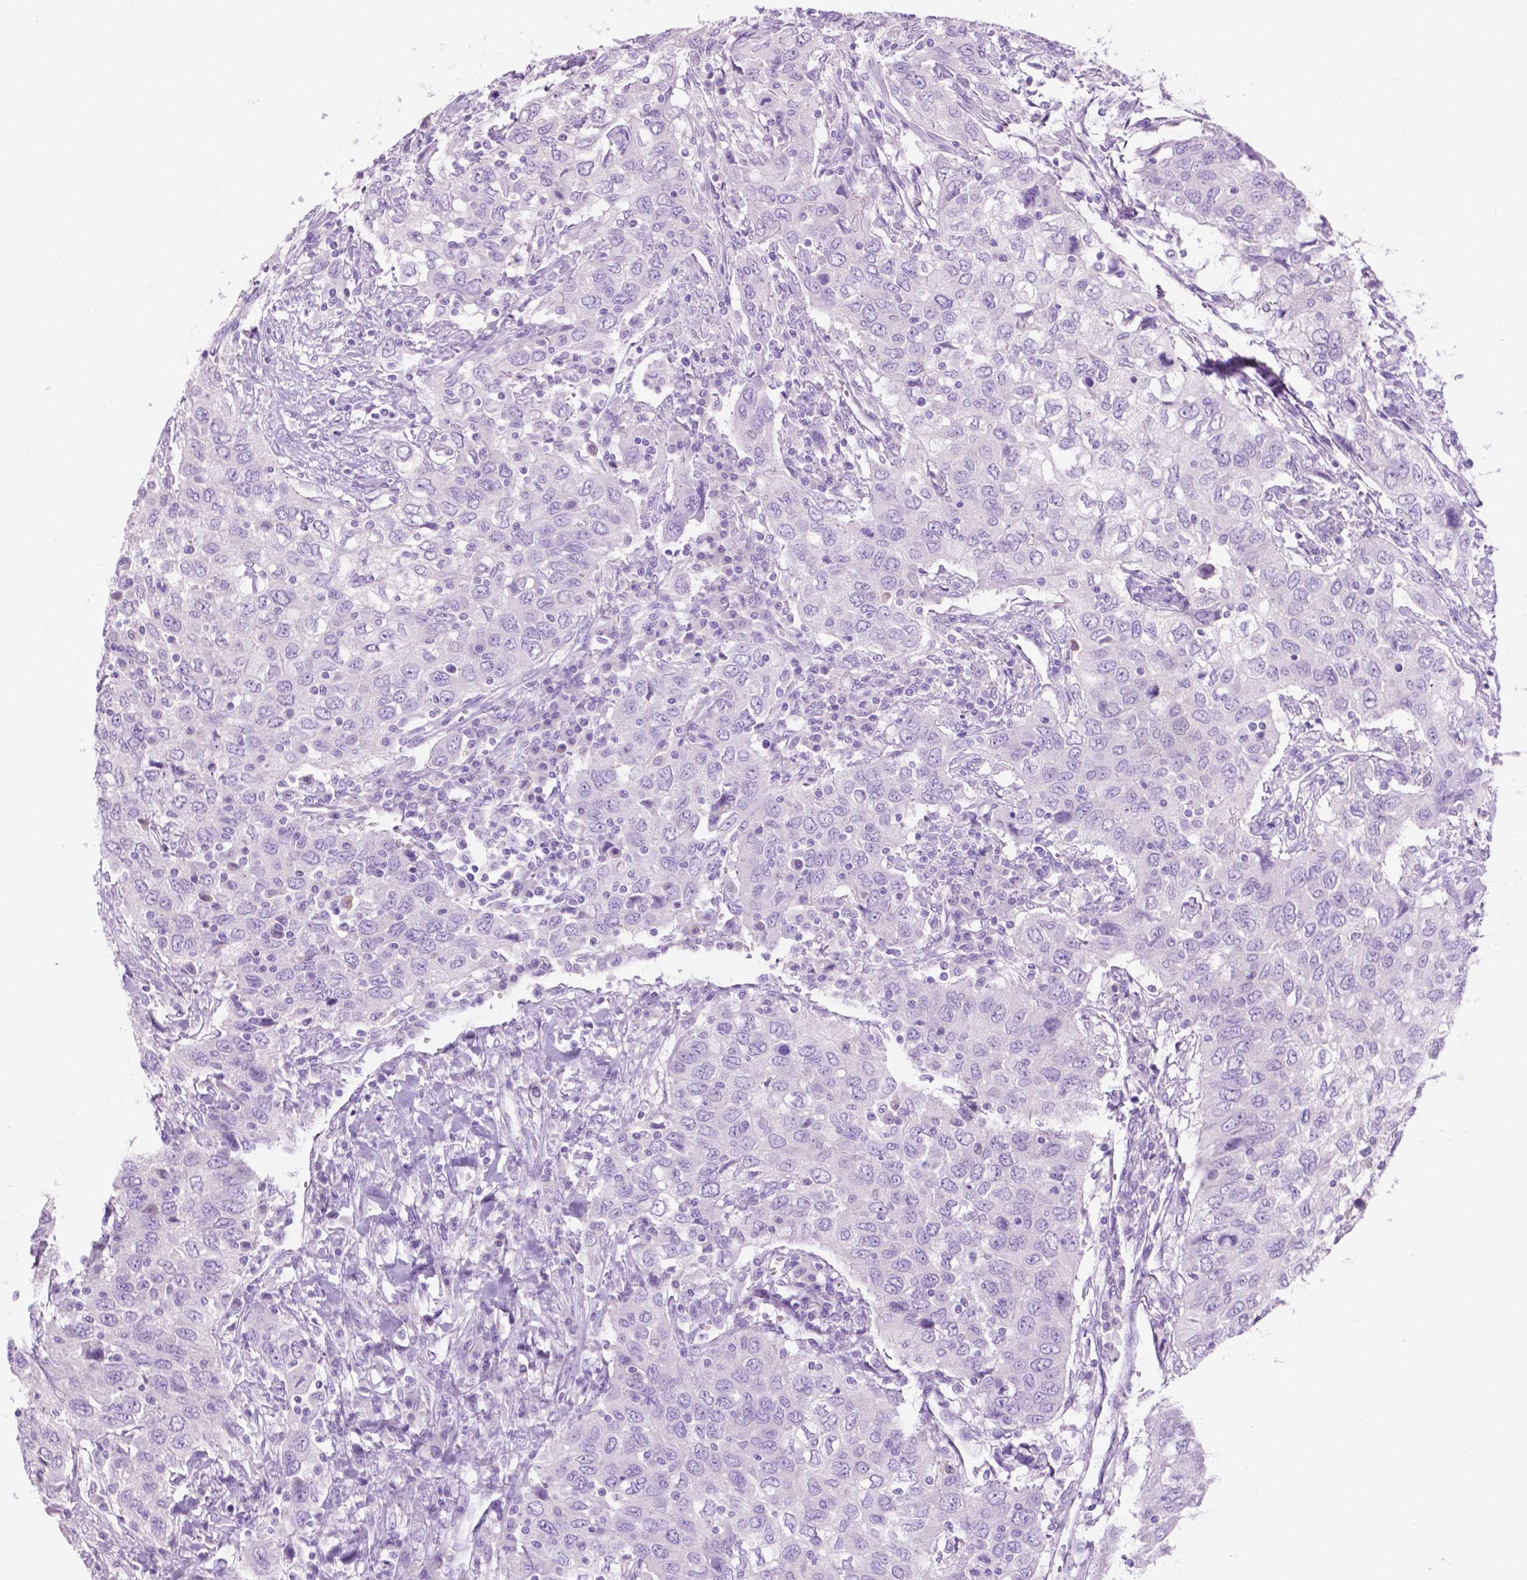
{"staining": {"intensity": "negative", "quantity": "none", "location": "none"}, "tissue": "urothelial cancer", "cell_type": "Tumor cells", "image_type": "cancer", "snomed": [{"axis": "morphology", "description": "Urothelial carcinoma, High grade"}, {"axis": "topography", "description": "Urinary bladder"}], "caption": "DAB immunohistochemical staining of human high-grade urothelial carcinoma demonstrates no significant expression in tumor cells.", "gene": "GRIN2B", "patient": {"sex": "male", "age": 76}}